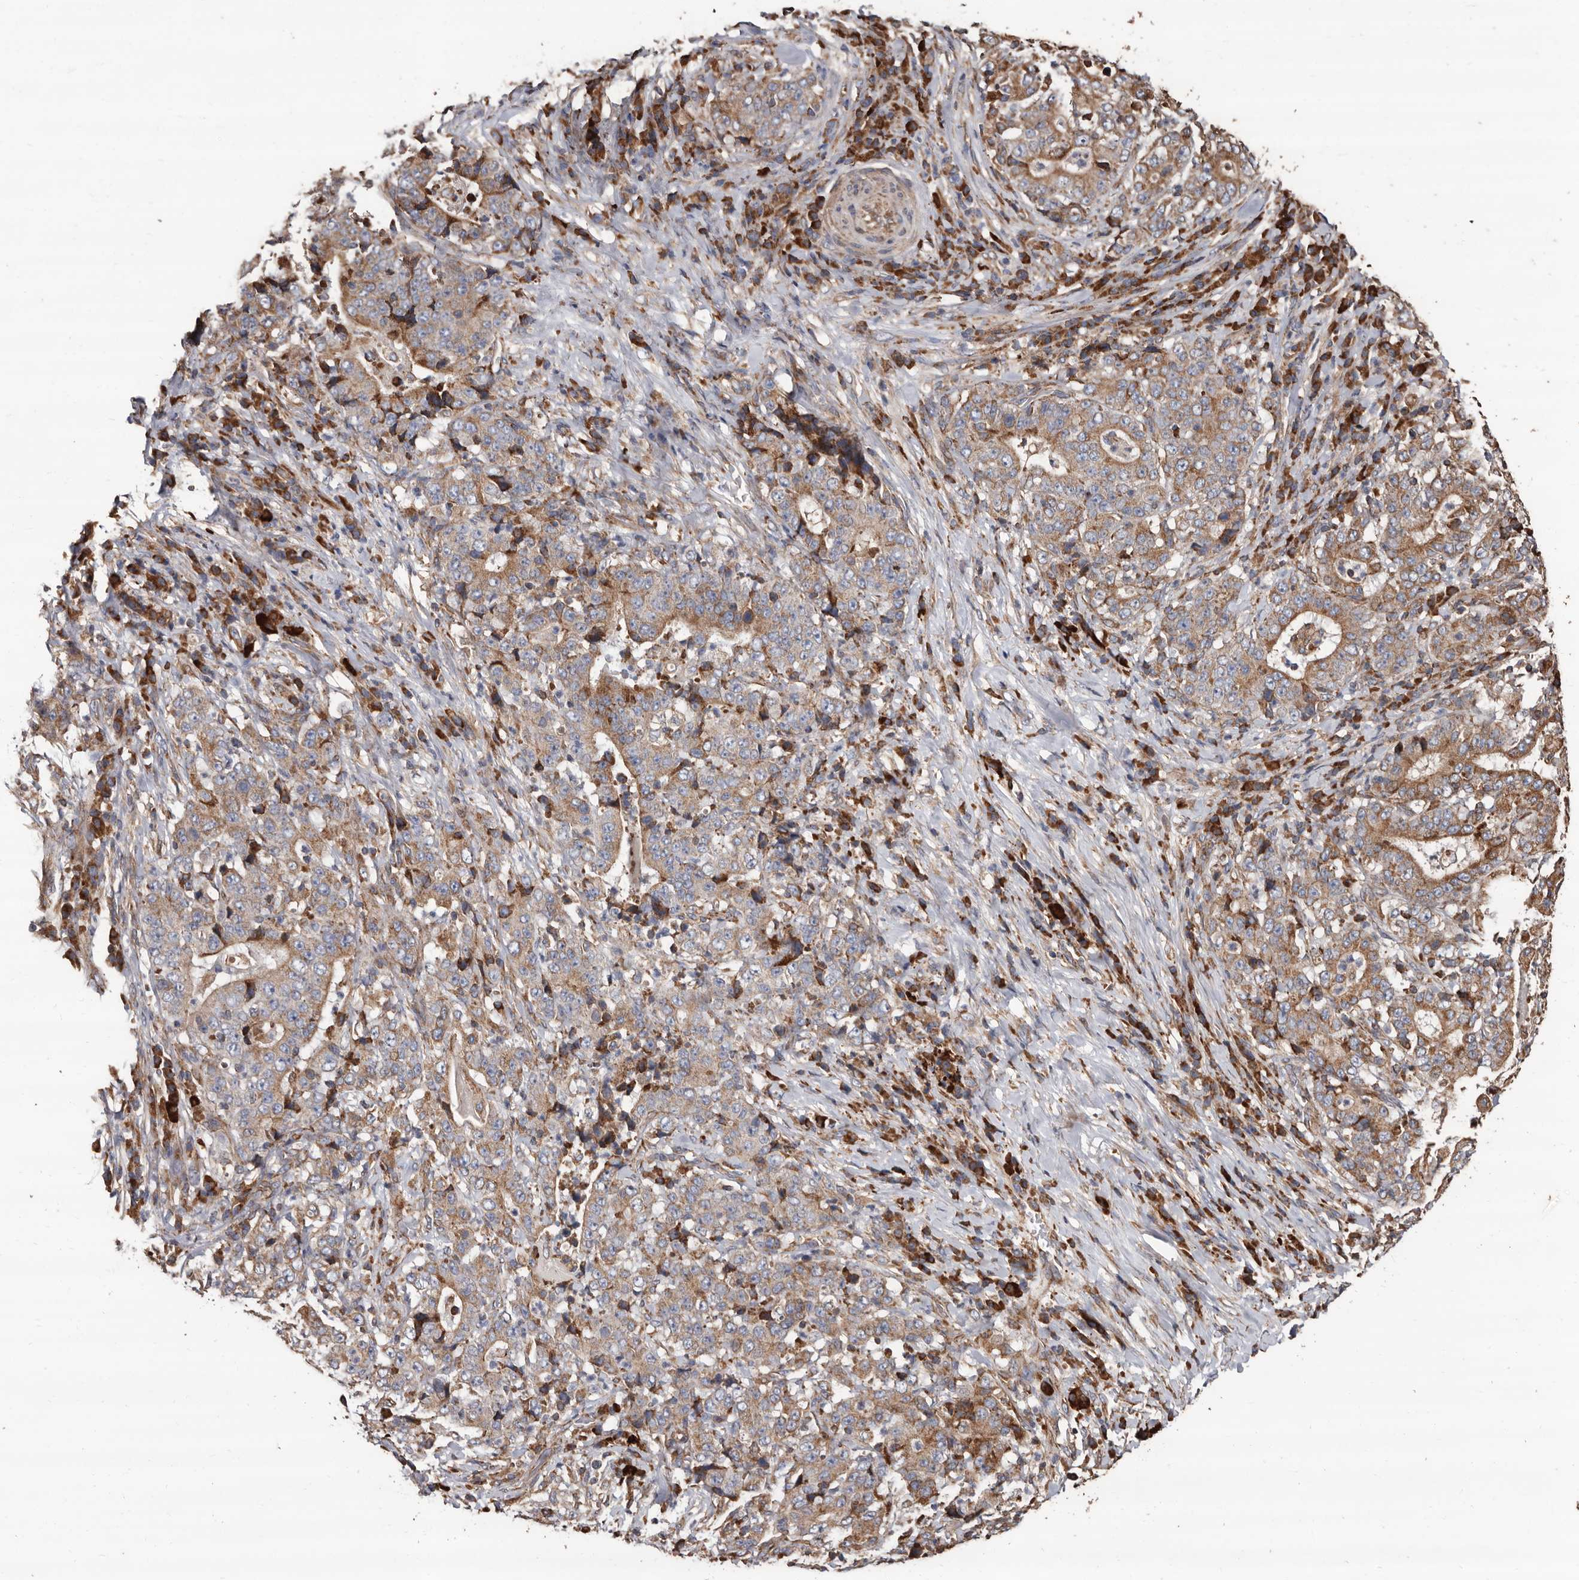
{"staining": {"intensity": "moderate", "quantity": ">75%", "location": "cytoplasmic/membranous"}, "tissue": "stomach cancer", "cell_type": "Tumor cells", "image_type": "cancer", "snomed": [{"axis": "morphology", "description": "Normal tissue, NOS"}, {"axis": "morphology", "description": "Adenocarcinoma, NOS"}, {"axis": "topography", "description": "Stomach, upper"}, {"axis": "topography", "description": "Stomach"}], "caption": "A medium amount of moderate cytoplasmic/membranous staining is identified in approximately >75% of tumor cells in stomach cancer tissue. Using DAB (3,3'-diaminobenzidine) (brown) and hematoxylin (blue) stains, captured at high magnification using brightfield microscopy.", "gene": "OSGIN2", "patient": {"sex": "male", "age": 59}}